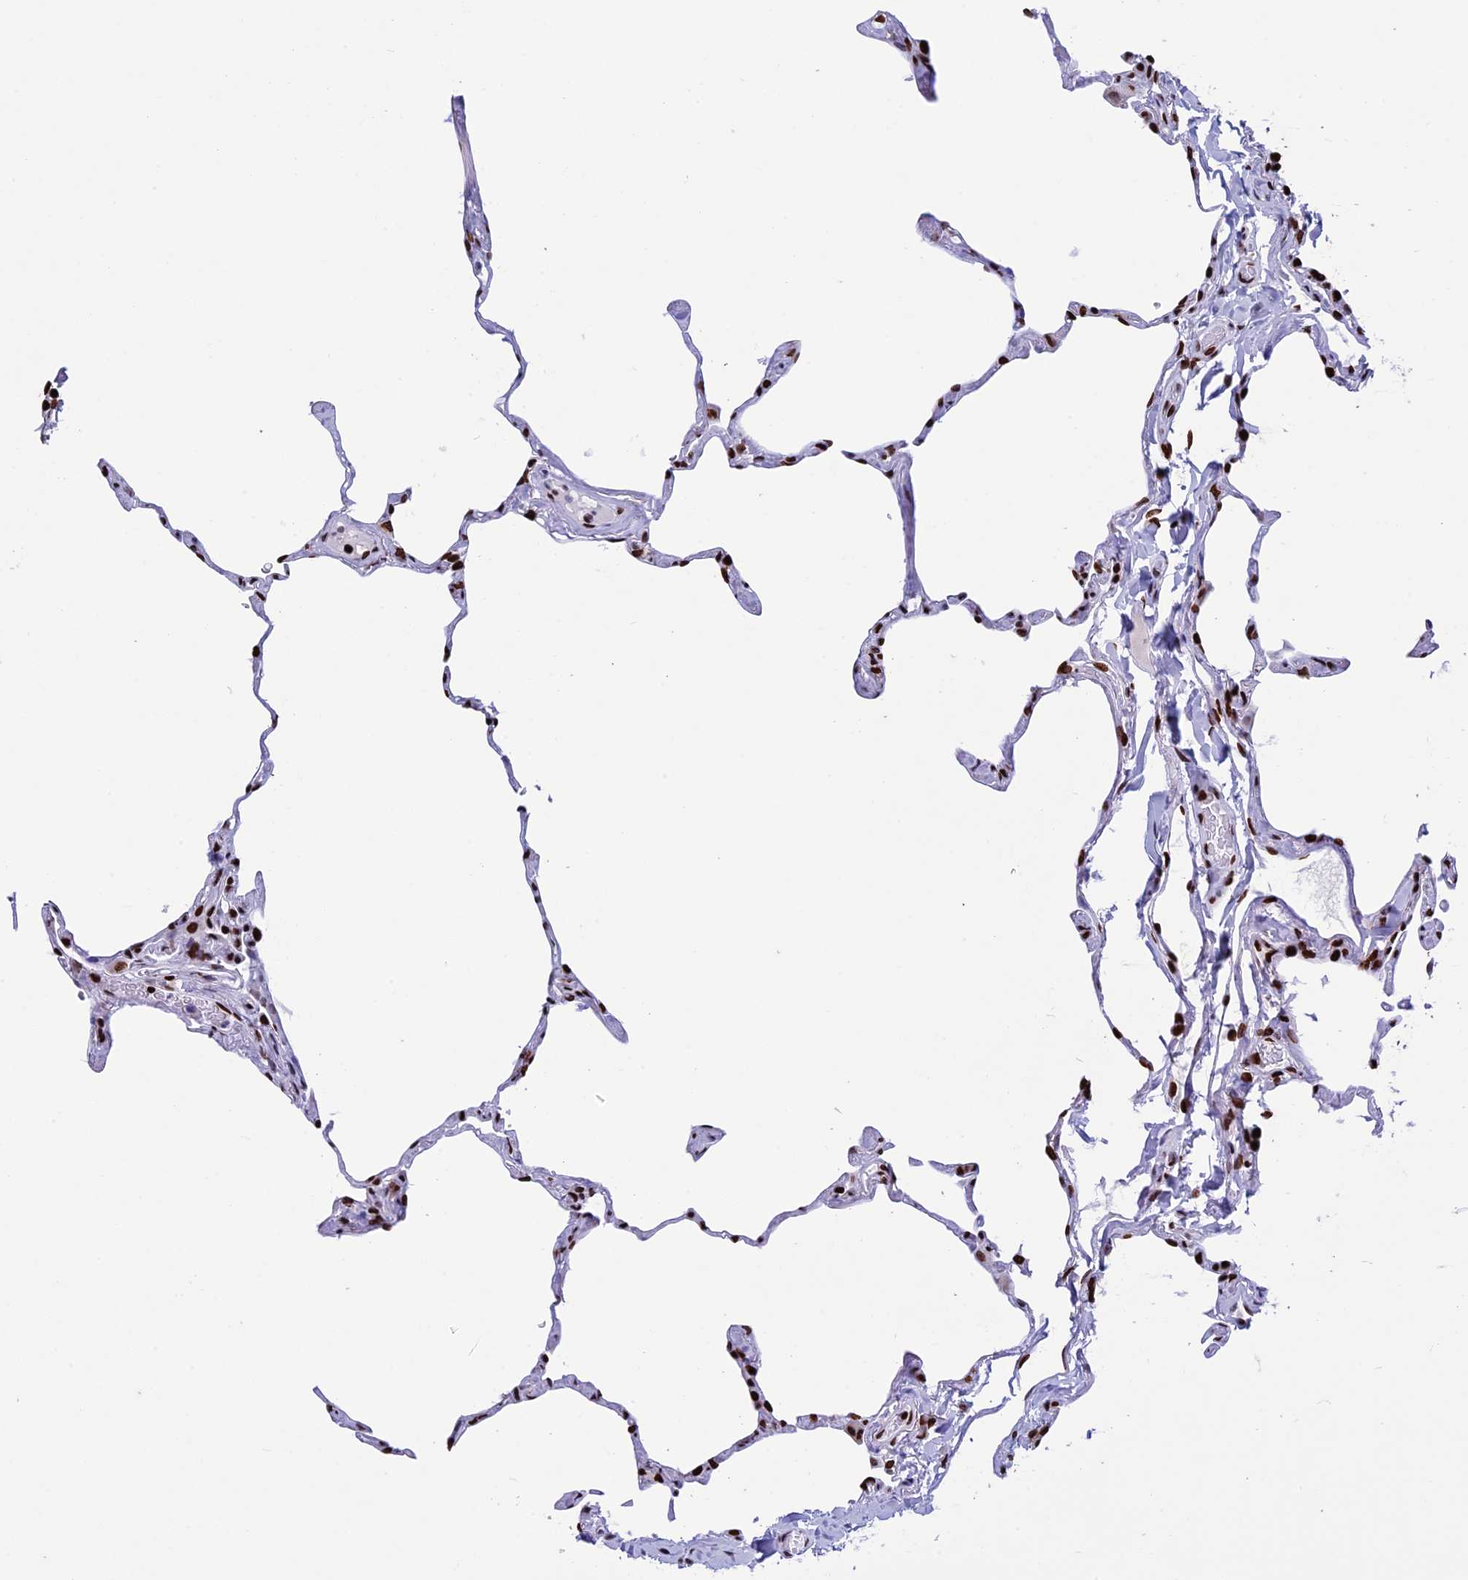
{"staining": {"intensity": "strong", "quantity": "25%-75%", "location": "nuclear"}, "tissue": "lung", "cell_type": "Alveolar cells", "image_type": "normal", "snomed": [{"axis": "morphology", "description": "Normal tissue, NOS"}, {"axis": "topography", "description": "Lung"}], "caption": "A high-resolution histopathology image shows immunohistochemistry (IHC) staining of normal lung, which displays strong nuclear positivity in about 25%-75% of alveolar cells.", "gene": "BTBD3", "patient": {"sex": "male", "age": 65}}